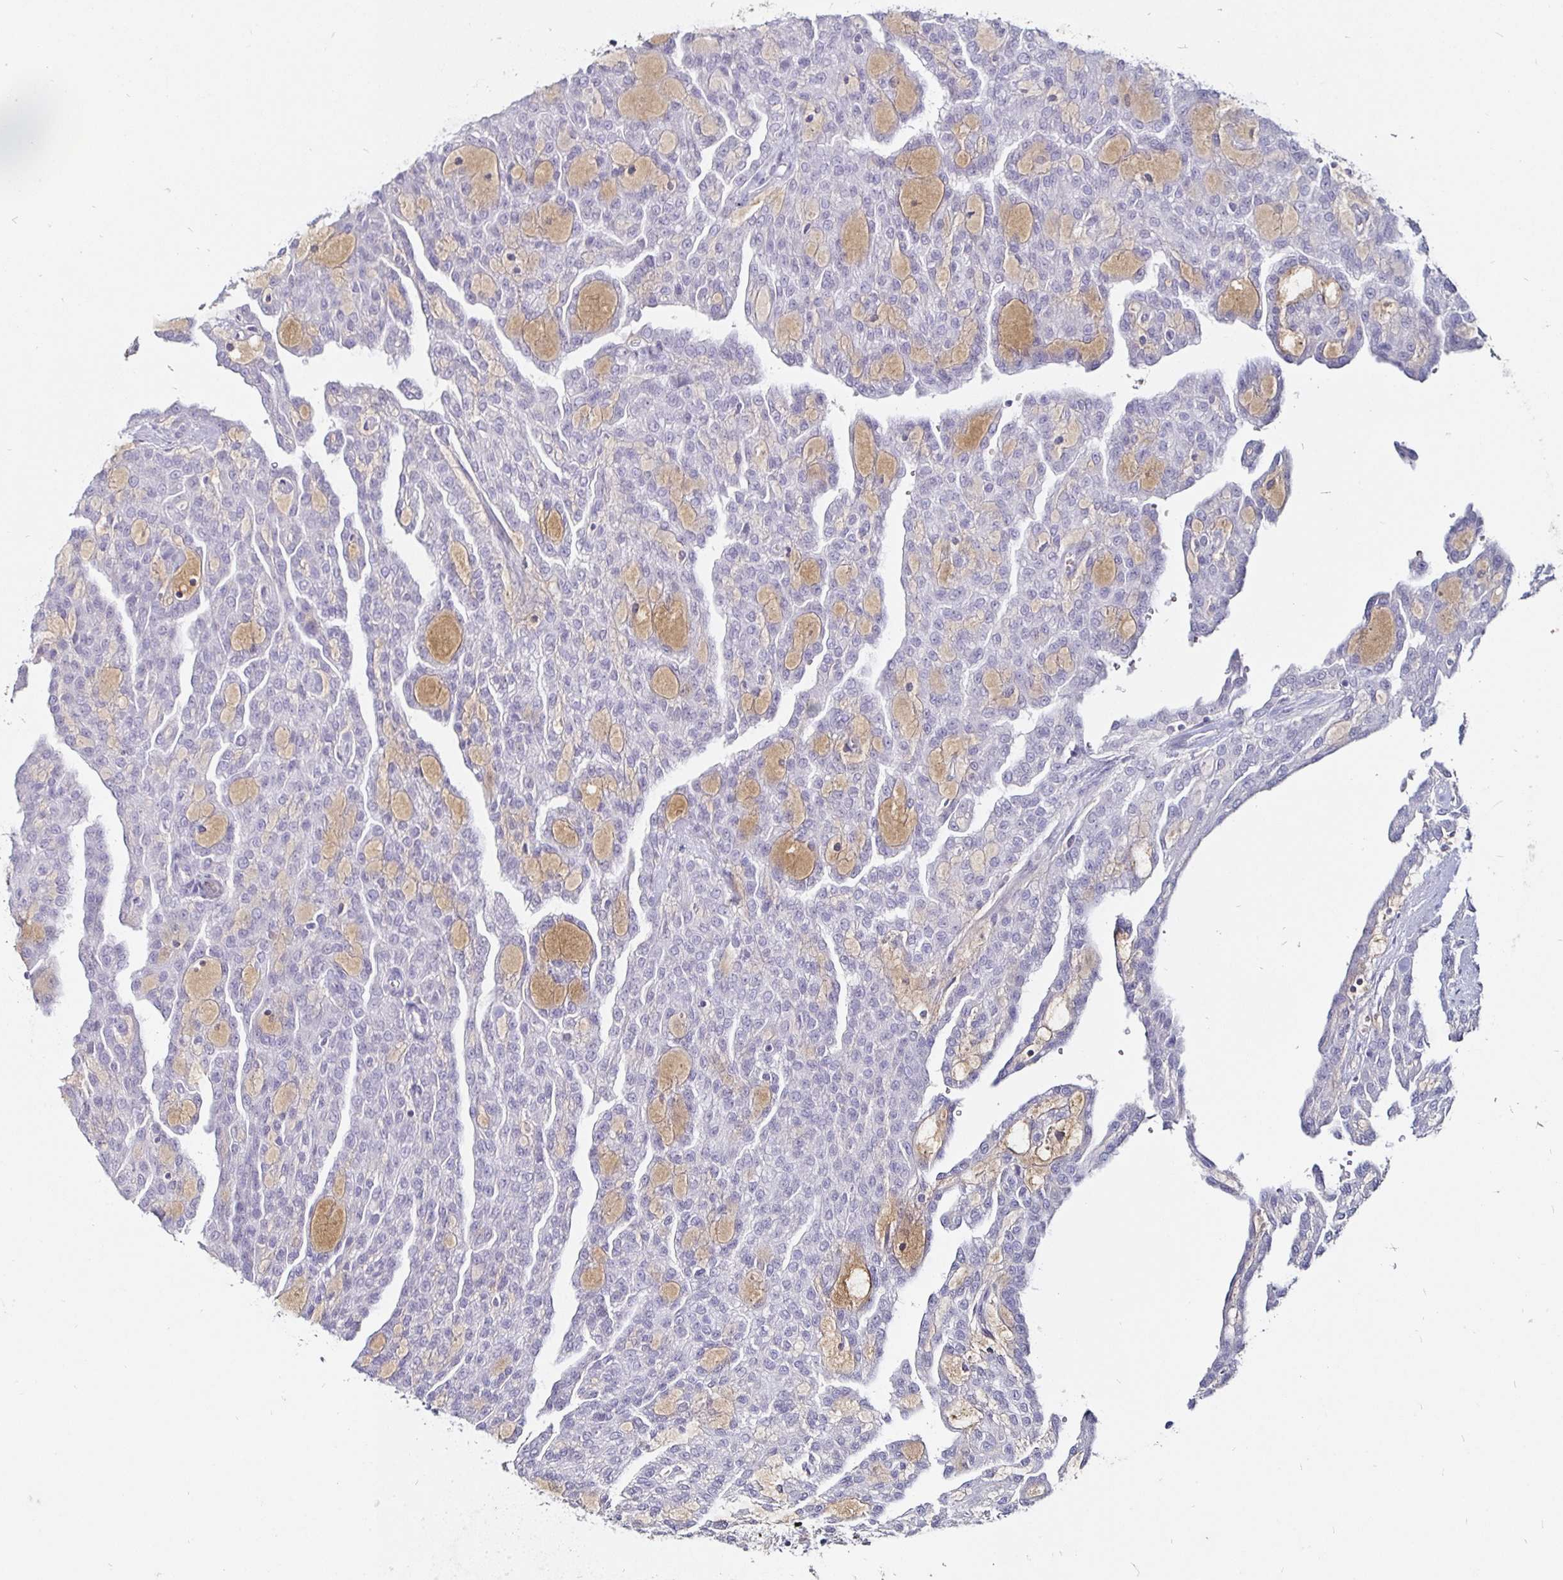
{"staining": {"intensity": "negative", "quantity": "none", "location": "none"}, "tissue": "renal cancer", "cell_type": "Tumor cells", "image_type": "cancer", "snomed": [{"axis": "morphology", "description": "Adenocarcinoma, NOS"}, {"axis": "topography", "description": "Kidney"}], "caption": "High power microscopy histopathology image of an IHC histopathology image of adenocarcinoma (renal), revealing no significant expression in tumor cells. Nuclei are stained in blue.", "gene": "FAIM2", "patient": {"sex": "male", "age": 63}}